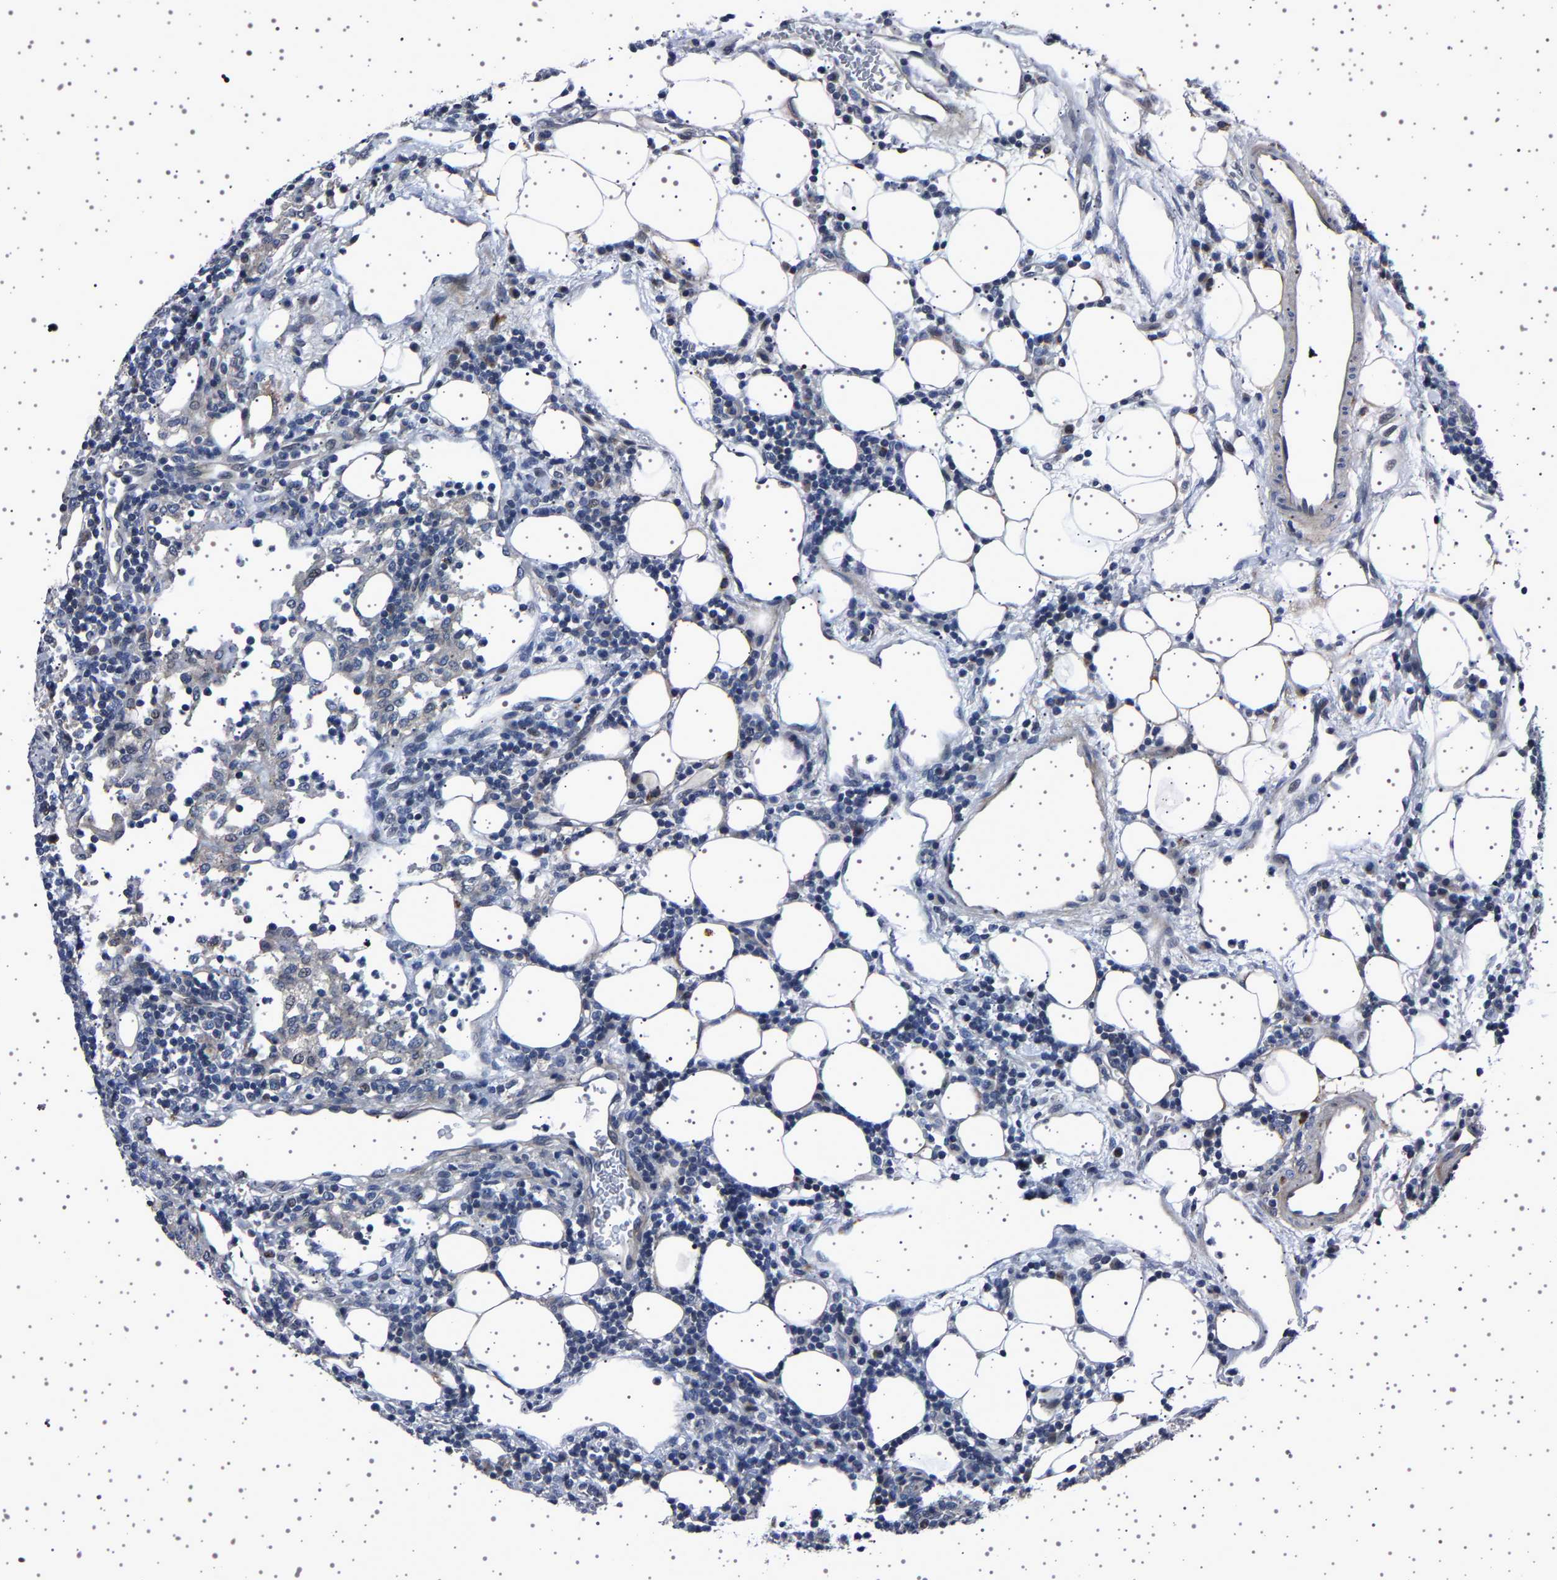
{"staining": {"intensity": "negative", "quantity": "none", "location": "none"}, "tissue": "lymph node", "cell_type": "Germinal center cells", "image_type": "normal", "snomed": [{"axis": "morphology", "description": "Normal tissue, NOS"}, {"axis": "morphology", "description": "Carcinoid, malignant, NOS"}, {"axis": "topography", "description": "Lymph node"}], "caption": "Normal lymph node was stained to show a protein in brown. There is no significant staining in germinal center cells. (IHC, brightfield microscopy, high magnification).", "gene": "PAK5", "patient": {"sex": "male", "age": 47}}